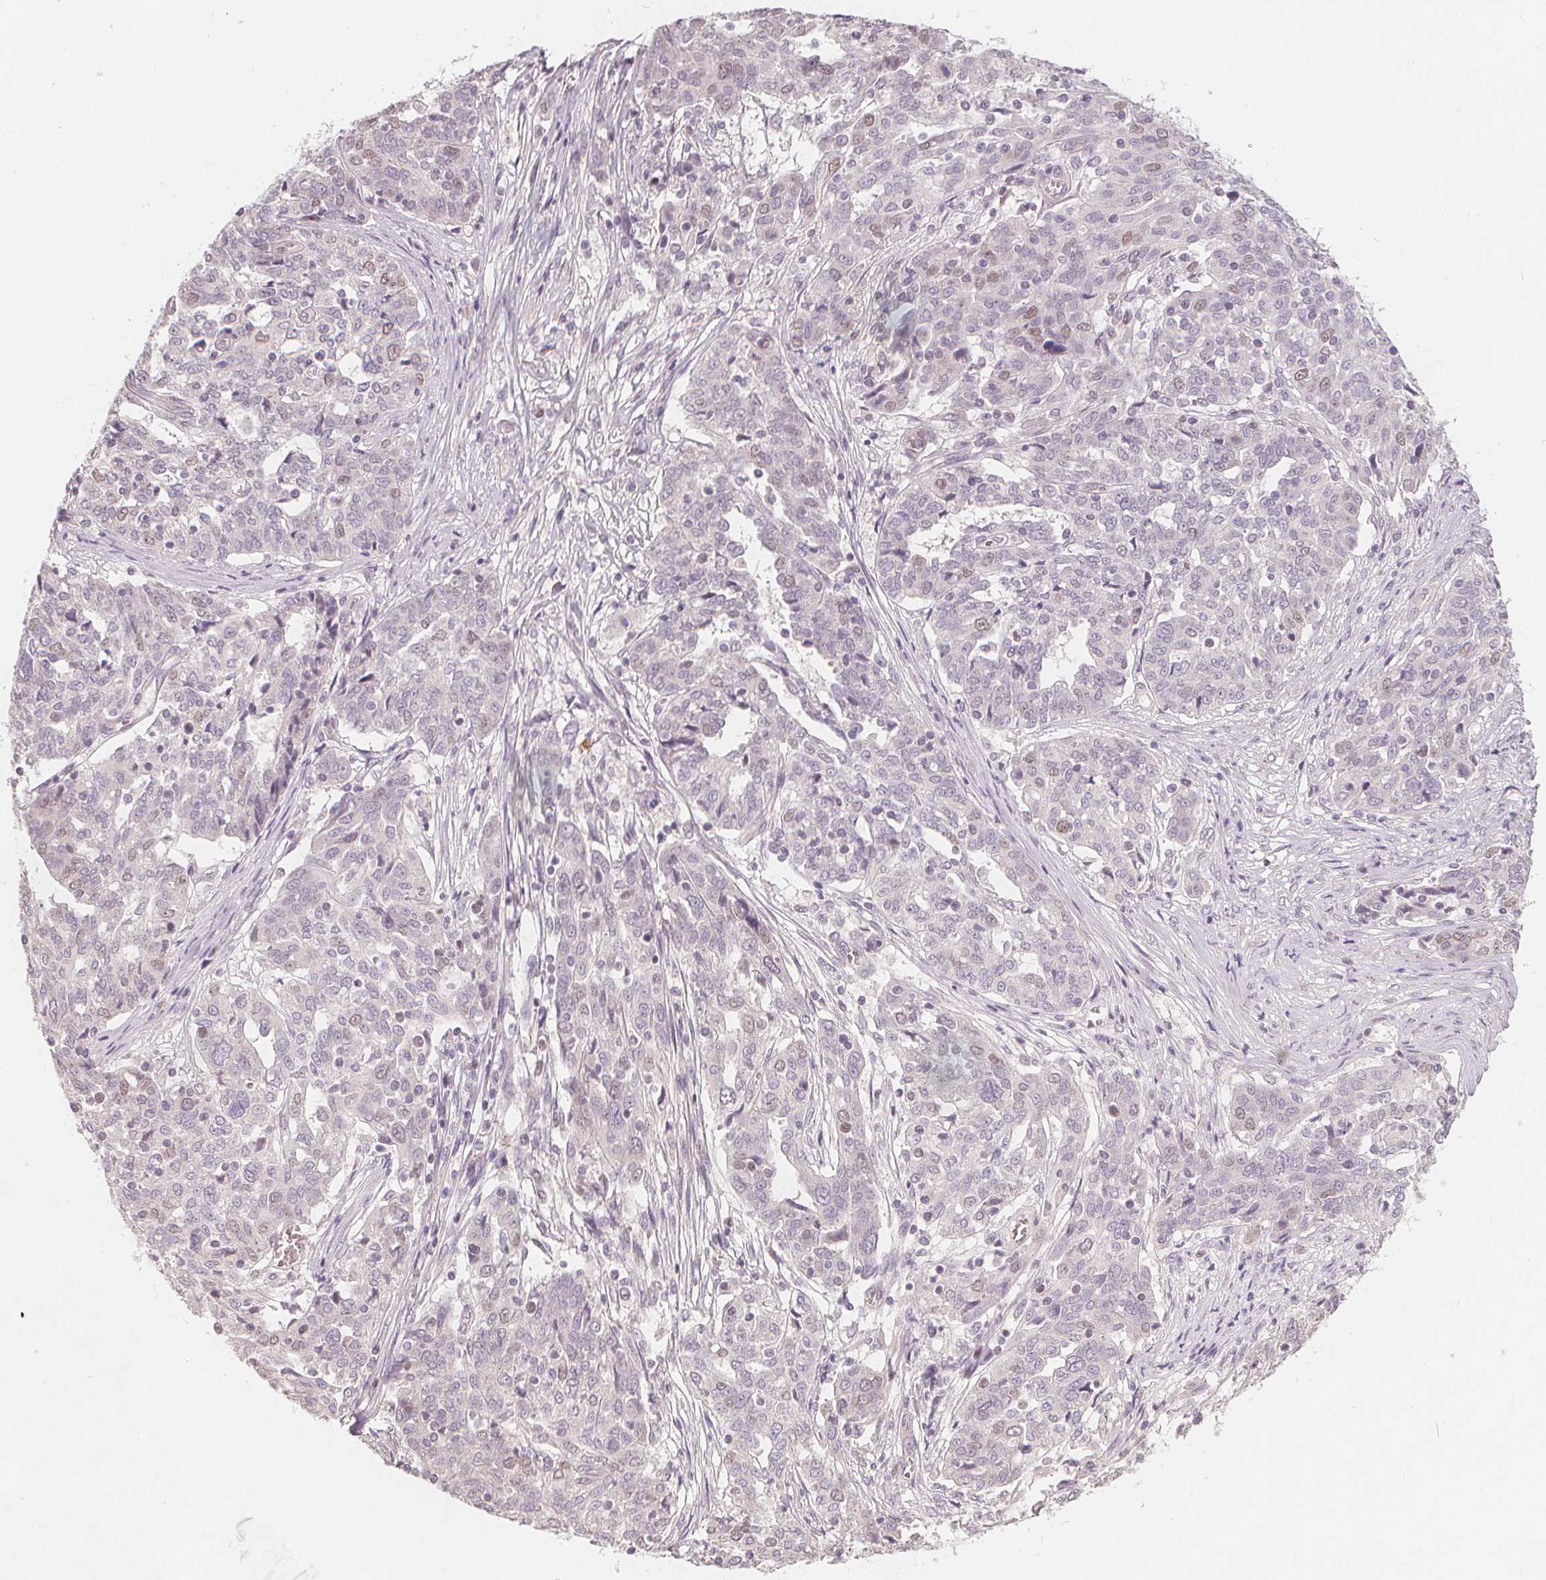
{"staining": {"intensity": "negative", "quantity": "none", "location": "none"}, "tissue": "ovarian cancer", "cell_type": "Tumor cells", "image_type": "cancer", "snomed": [{"axis": "morphology", "description": "Cystadenocarcinoma, serous, NOS"}, {"axis": "topography", "description": "Ovary"}], "caption": "A high-resolution image shows IHC staining of ovarian cancer (serous cystadenocarcinoma), which demonstrates no significant expression in tumor cells.", "gene": "TIPIN", "patient": {"sex": "female", "age": 67}}